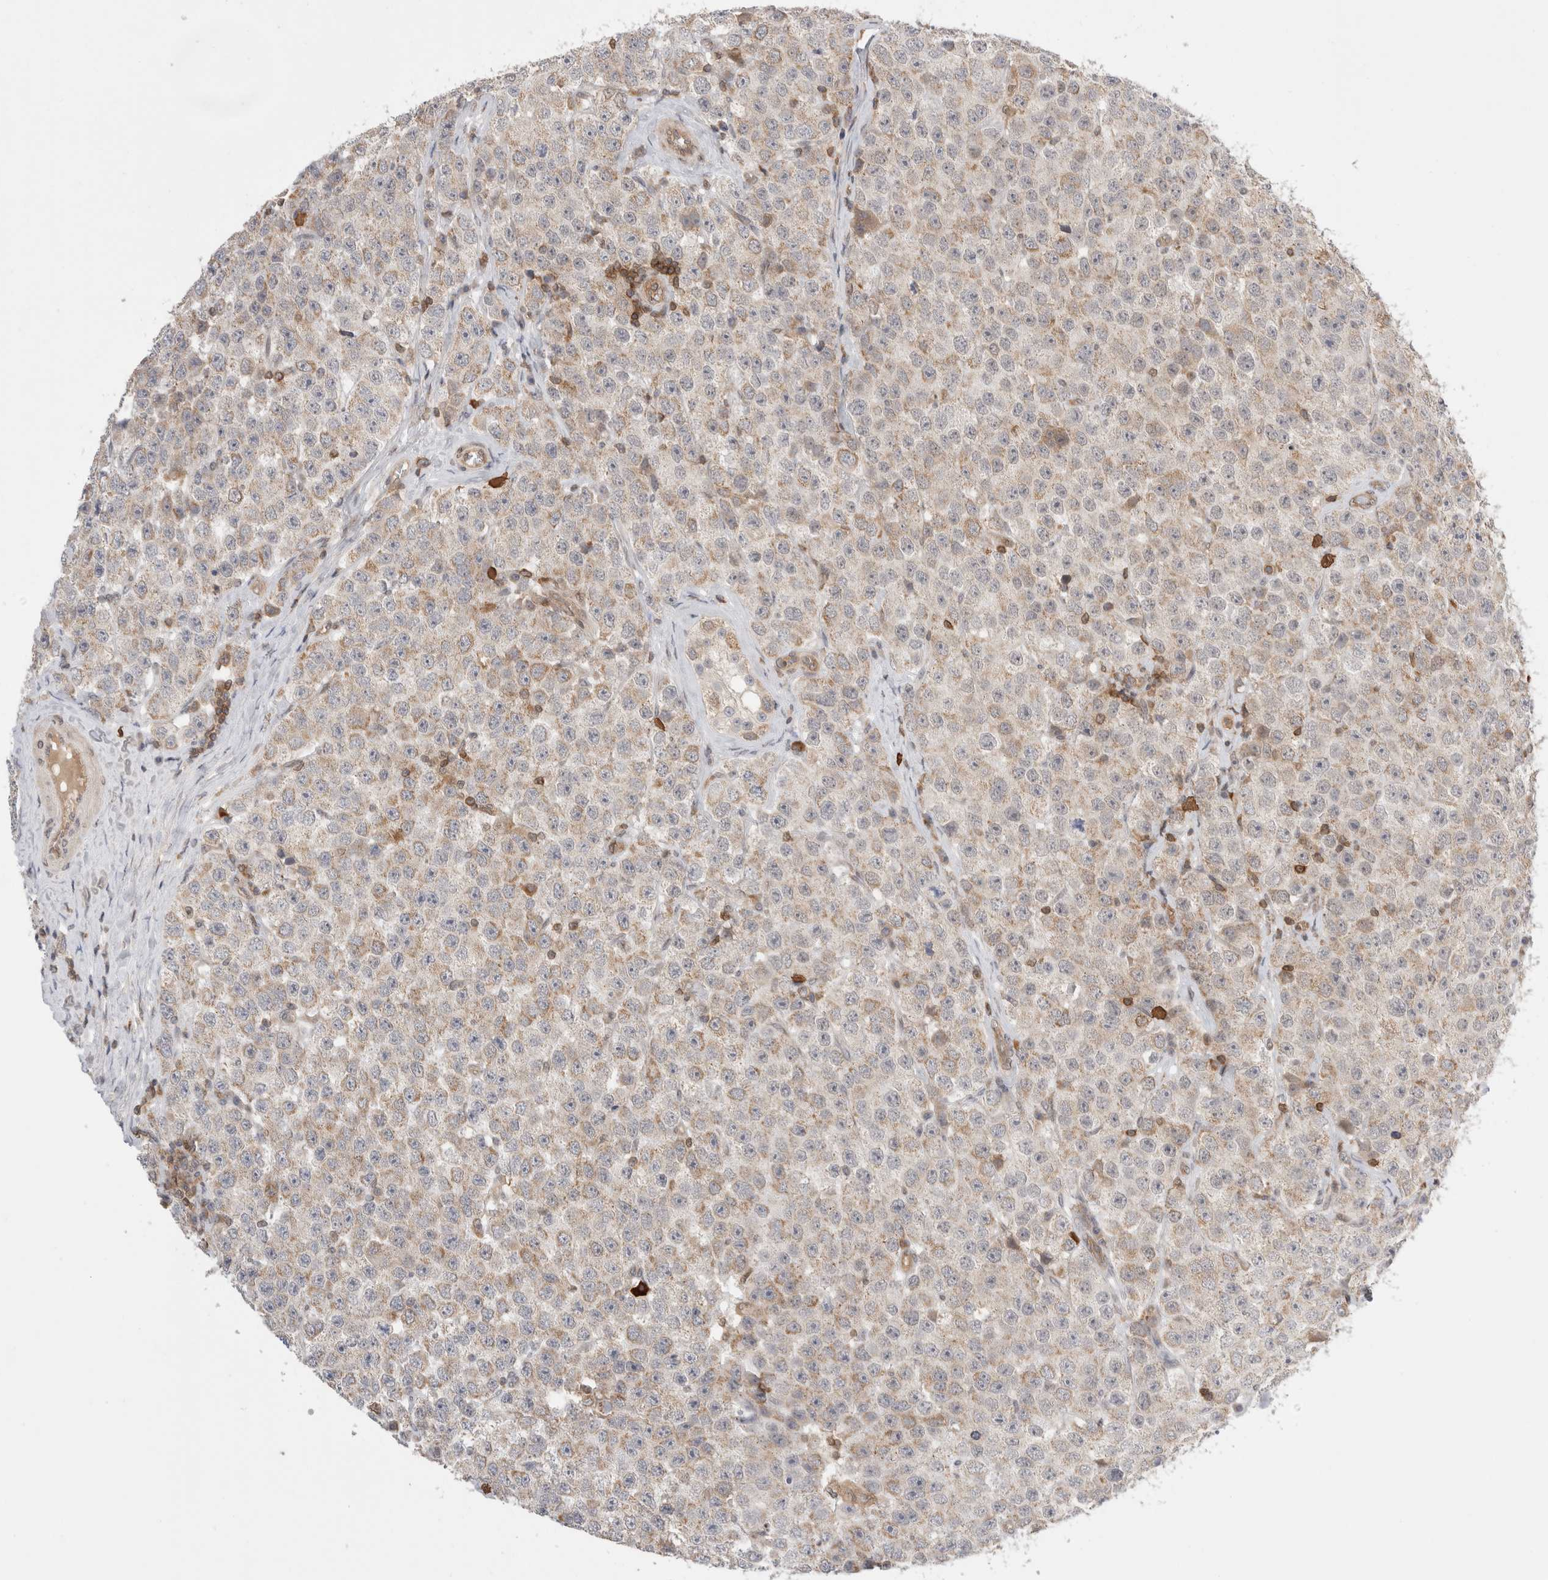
{"staining": {"intensity": "weak", "quantity": ">75%", "location": "cytoplasmic/membranous"}, "tissue": "testis cancer", "cell_type": "Tumor cells", "image_type": "cancer", "snomed": [{"axis": "morphology", "description": "Seminoma, NOS"}, {"axis": "morphology", "description": "Carcinoma, Embryonal, NOS"}, {"axis": "topography", "description": "Testis"}], "caption": "Tumor cells exhibit low levels of weak cytoplasmic/membranous staining in about >75% of cells in testis cancer (seminoma).", "gene": "NFKB1", "patient": {"sex": "male", "age": 28}}